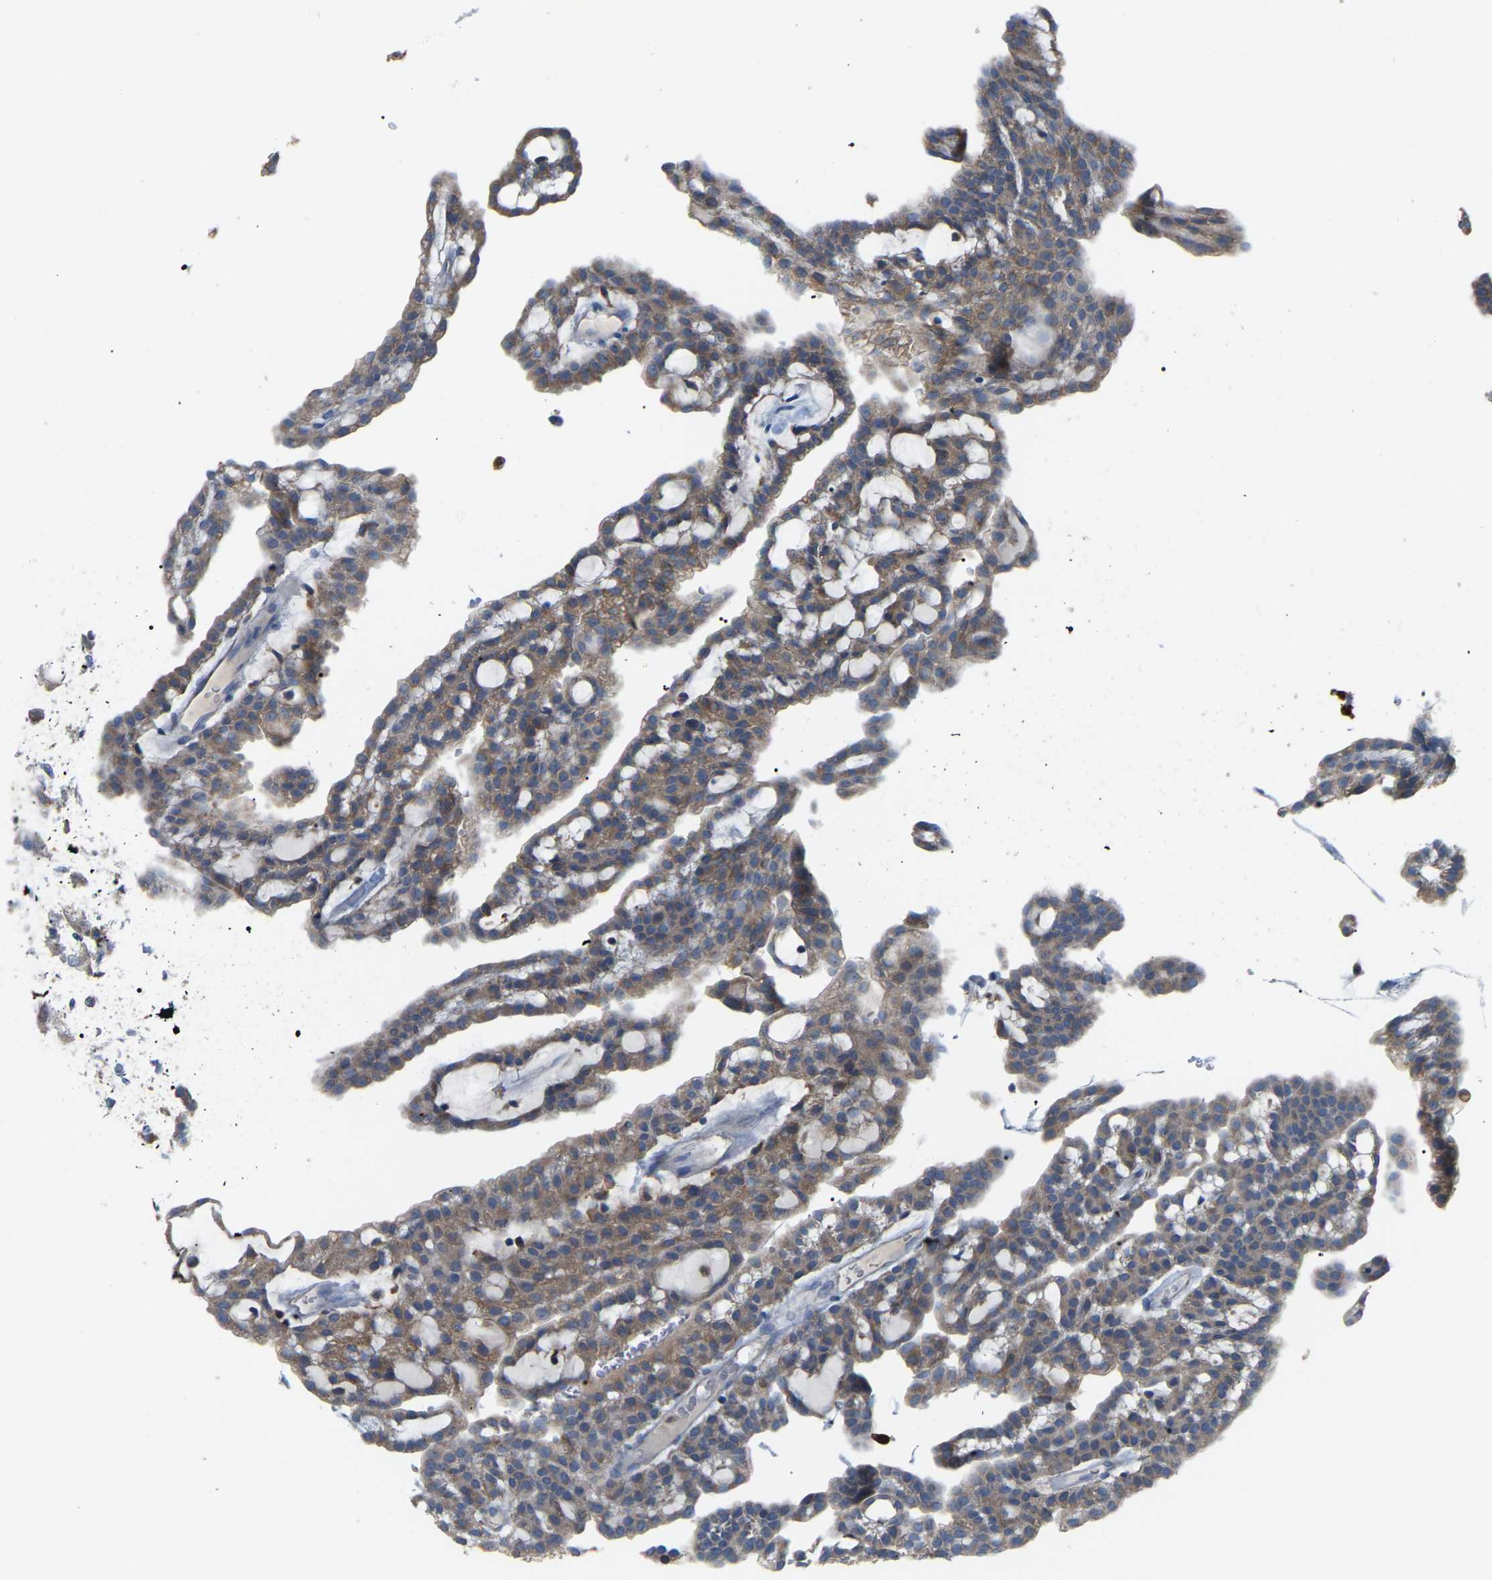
{"staining": {"intensity": "weak", "quantity": ">75%", "location": "cytoplasmic/membranous"}, "tissue": "renal cancer", "cell_type": "Tumor cells", "image_type": "cancer", "snomed": [{"axis": "morphology", "description": "Adenocarcinoma, NOS"}, {"axis": "topography", "description": "Kidney"}], "caption": "Weak cytoplasmic/membranous protein staining is identified in about >75% of tumor cells in renal cancer (adenocarcinoma). (Brightfield microscopy of DAB IHC at high magnification).", "gene": "CROT", "patient": {"sex": "male", "age": 63}}